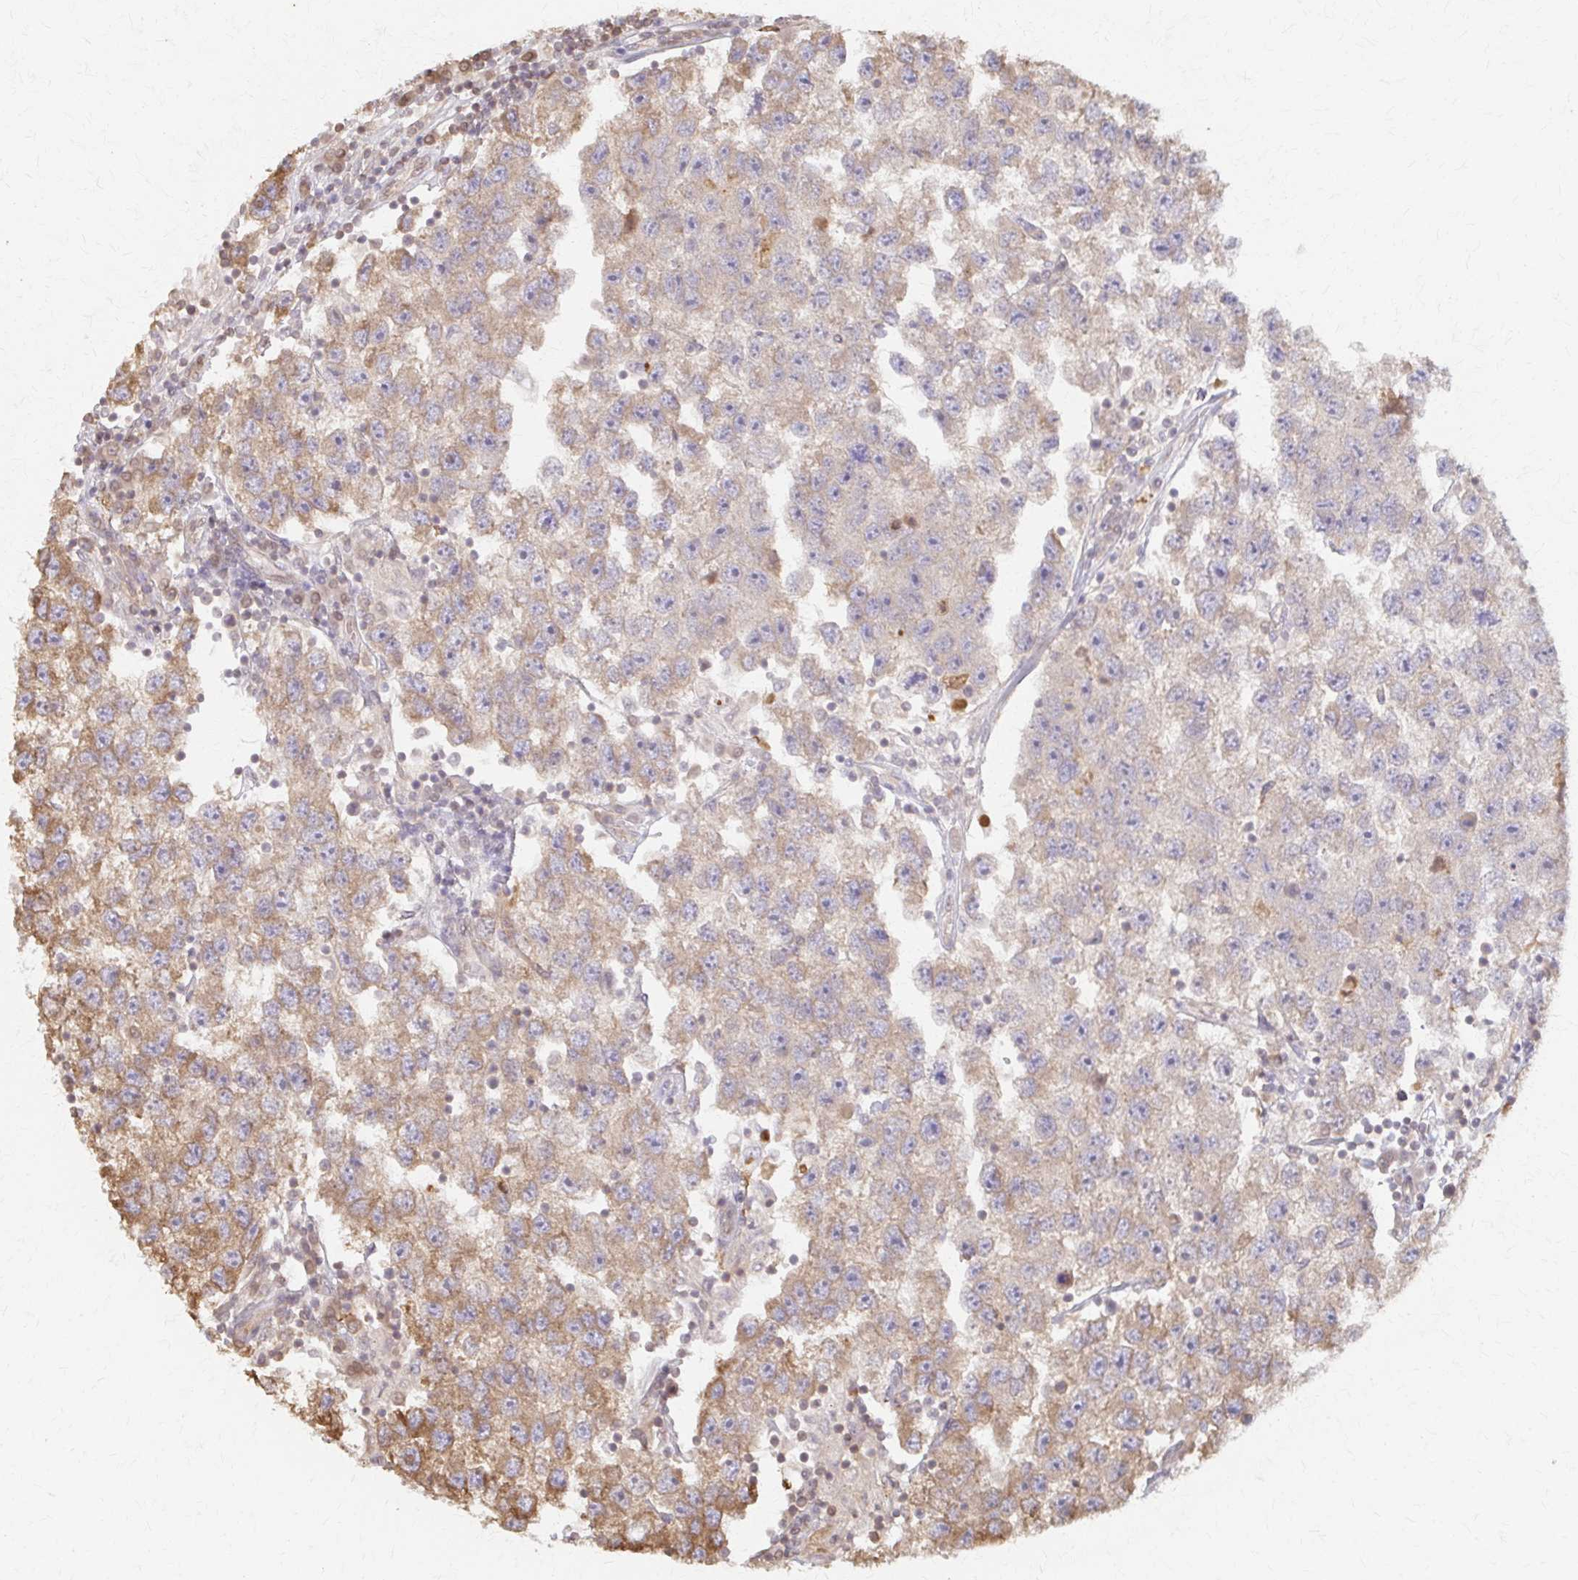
{"staining": {"intensity": "weak", "quantity": ">75%", "location": "cytoplasmic/membranous"}, "tissue": "testis cancer", "cell_type": "Tumor cells", "image_type": "cancer", "snomed": [{"axis": "morphology", "description": "Seminoma, NOS"}, {"axis": "topography", "description": "Testis"}], "caption": "Brown immunohistochemical staining in human testis cancer demonstrates weak cytoplasmic/membranous expression in about >75% of tumor cells. (DAB (3,3'-diaminobenzidine) = brown stain, brightfield microscopy at high magnification).", "gene": "ARHGAP35", "patient": {"sex": "male", "age": 26}}